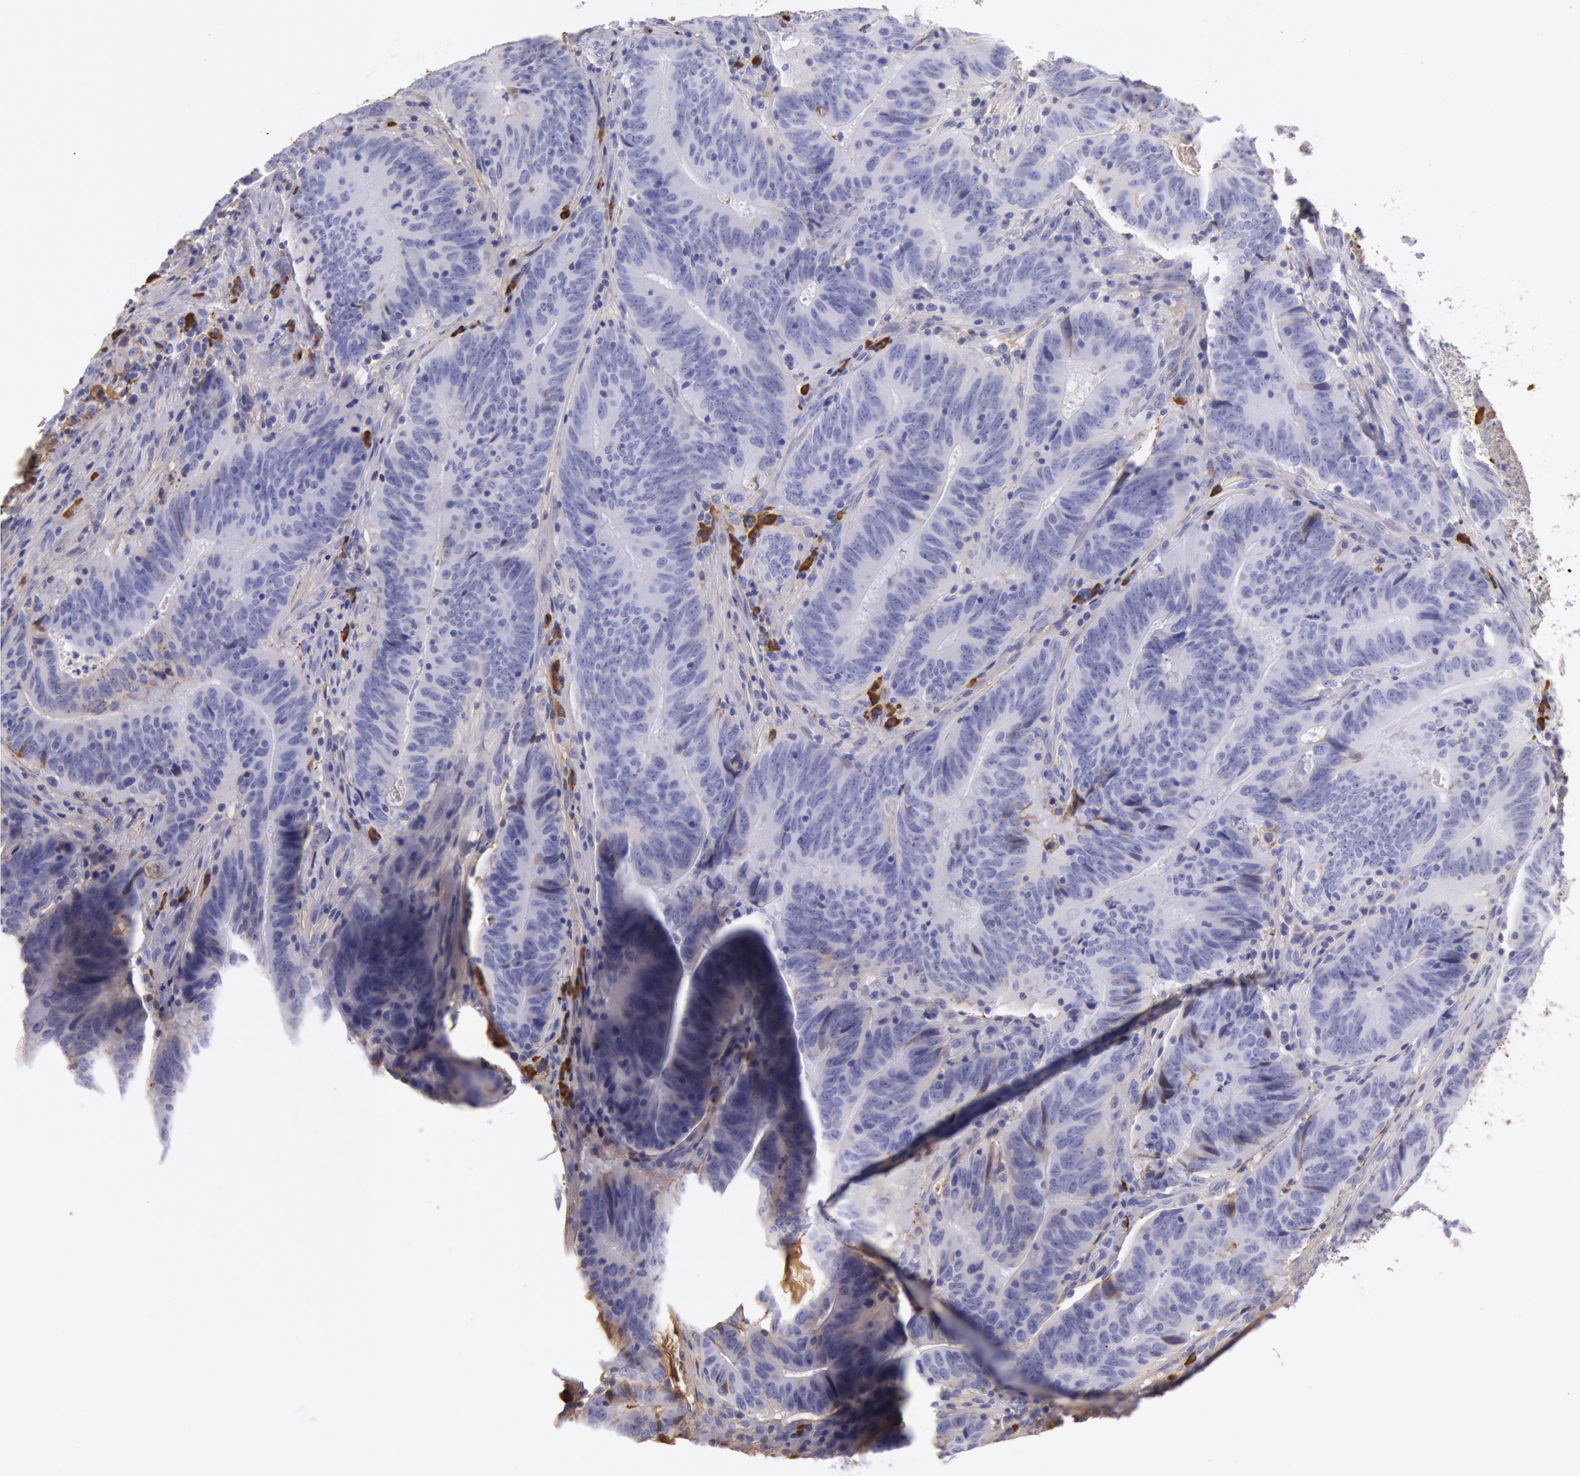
{"staining": {"intensity": "moderate", "quantity": "<25%", "location": "cytoplasmic/membranous"}, "tissue": "colorectal cancer", "cell_type": "Tumor cells", "image_type": "cancer", "snomed": [{"axis": "morphology", "description": "Adenocarcinoma, NOS"}, {"axis": "topography", "description": "Colon"}], "caption": "Colorectal cancer was stained to show a protein in brown. There is low levels of moderate cytoplasmic/membranous expression in approximately <25% of tumor cells.", "gene": "IGHG1", "patient": {"sex": "male", "age": 54}}